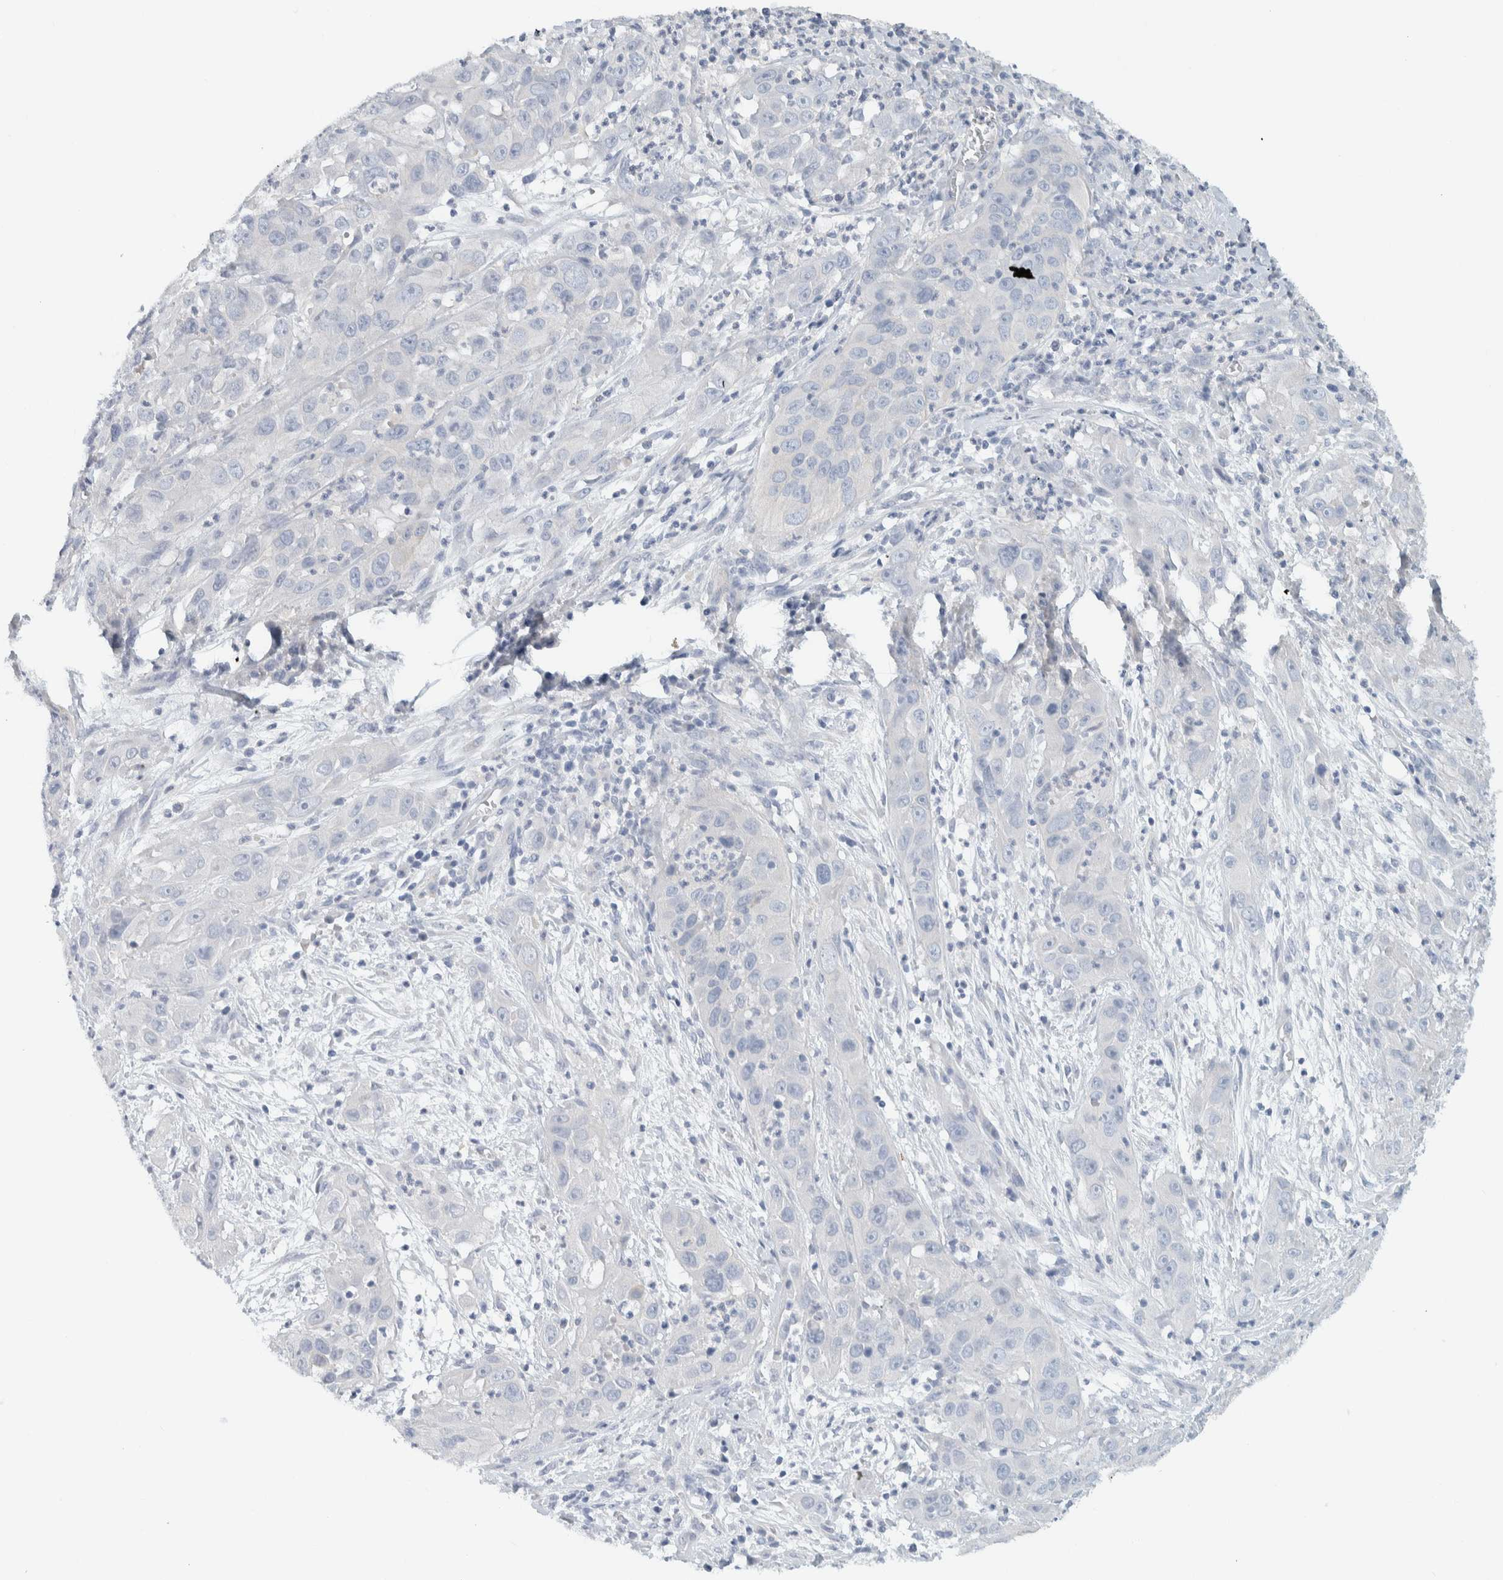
{"staining": {"intensity": "negative", "quantity": "none", "location": "none"}, "tissue": "cervical cancer", "cell_type": "Tumor cells", "image_type": "cancer", "snomed": [{"axis": "morphology", "description": "Squamous cell carcinoma, NOS"}, {"axis": "topography", "description": "Cervix"}], "caption": "This photomicrograph is of cervical cancer (squamous cell carcinoma) stained with immunohistochemistry to label a protein in brown with the nuclei are counter-stained blue. There is no expression in tumor cells.", "gene": "ALOX12B", "patient": {"sex": "female", "age": 32}}